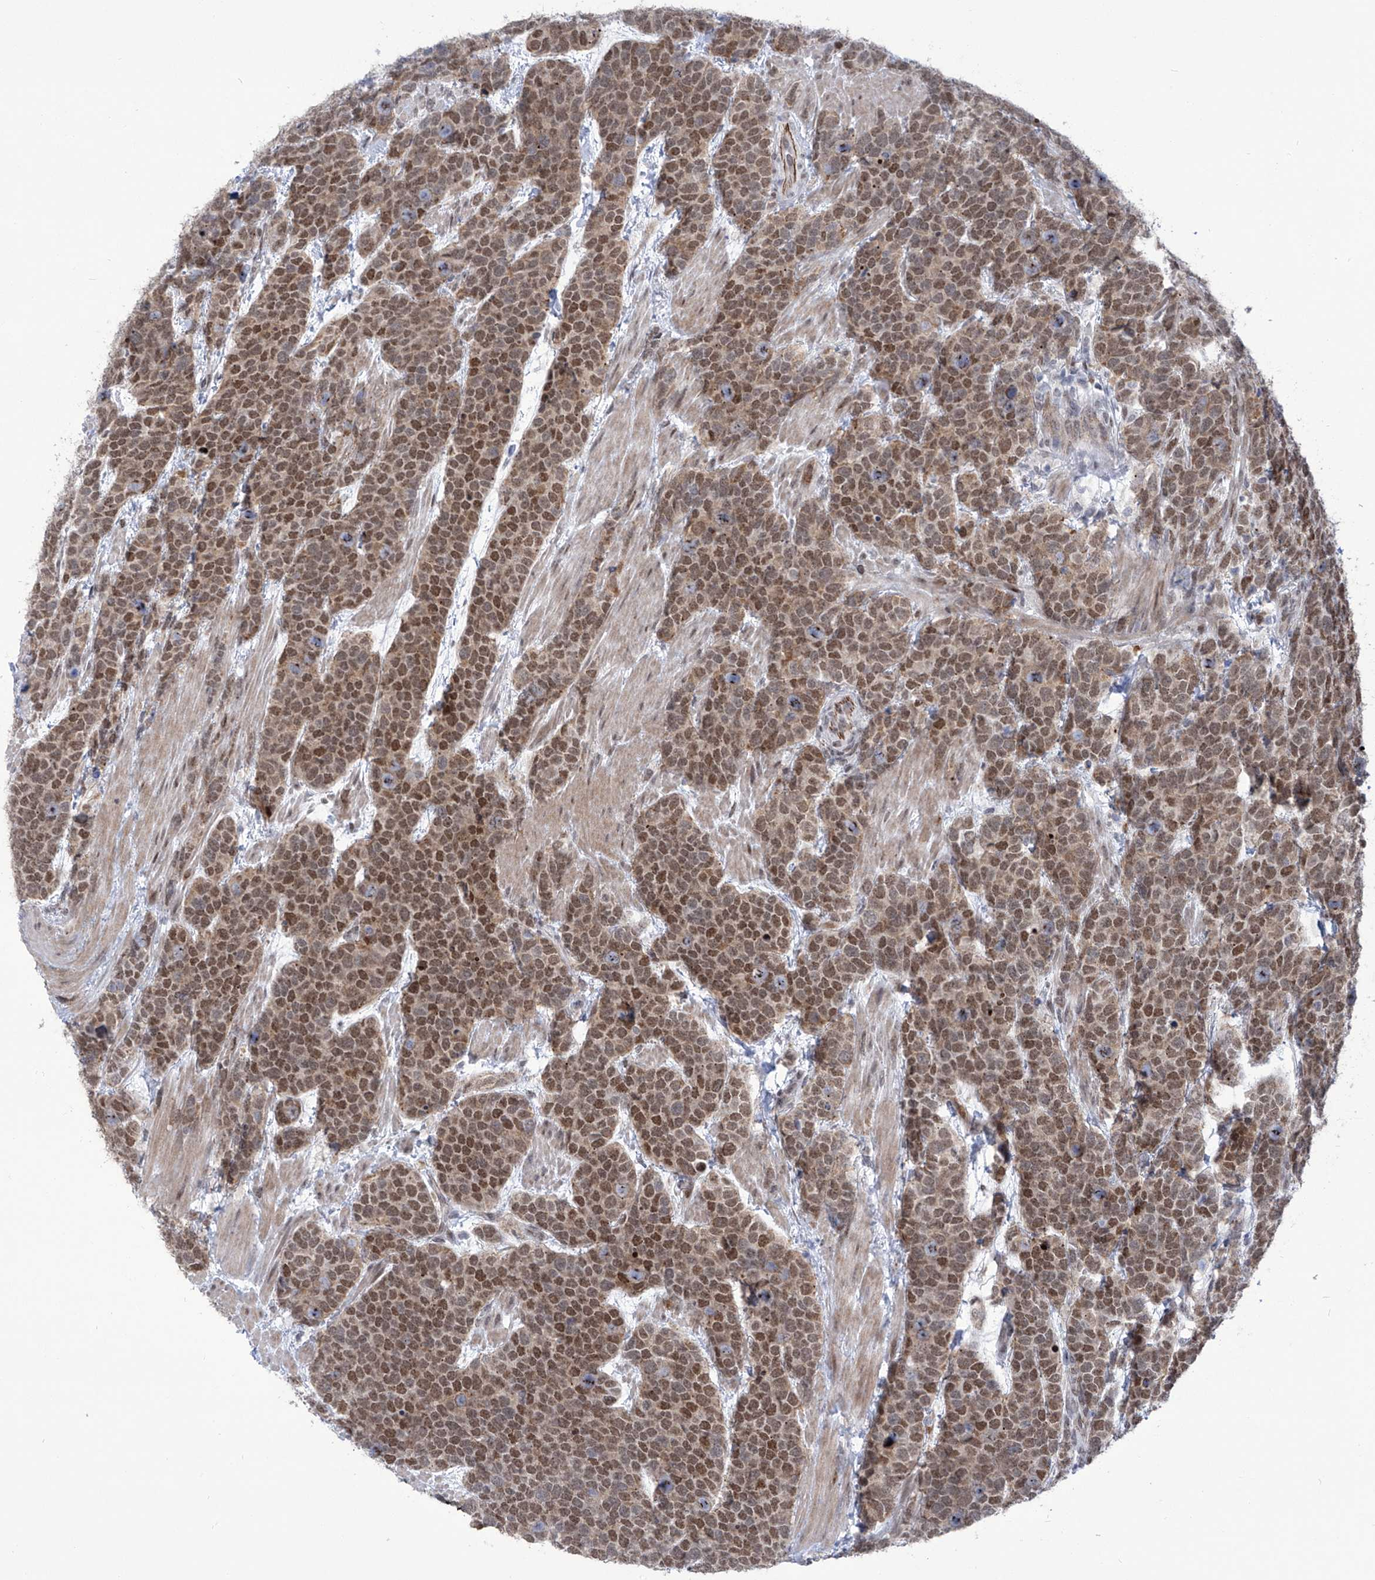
{"staining": {"intensity": "moderate", "quantity": ">75%", "location": "nuclear"}, "tissue": "urothelial cancer", "cell_type": "Tumor cells", "image_type": "cancer", "snomed": [{"axis": "morphology", "description": "Urothelial carcinoma, High grade"}, {"axis": "topography", "description": "Urinary bladder"}], "caption": "IHC staining of urothelial carcinoma (high-grade), which displays medium levels of moderate nuclear positivity in about >75% of tumor cells indicating moderate nuclear protein staining. The staining was performed using DAB (3,3'-diaminobenzidine) (brown) for protein detection and nuclei were counterstained in hematoxylin (blue).", "gene": "CEP290", "patient": {"sex": "female", "age": 82}}